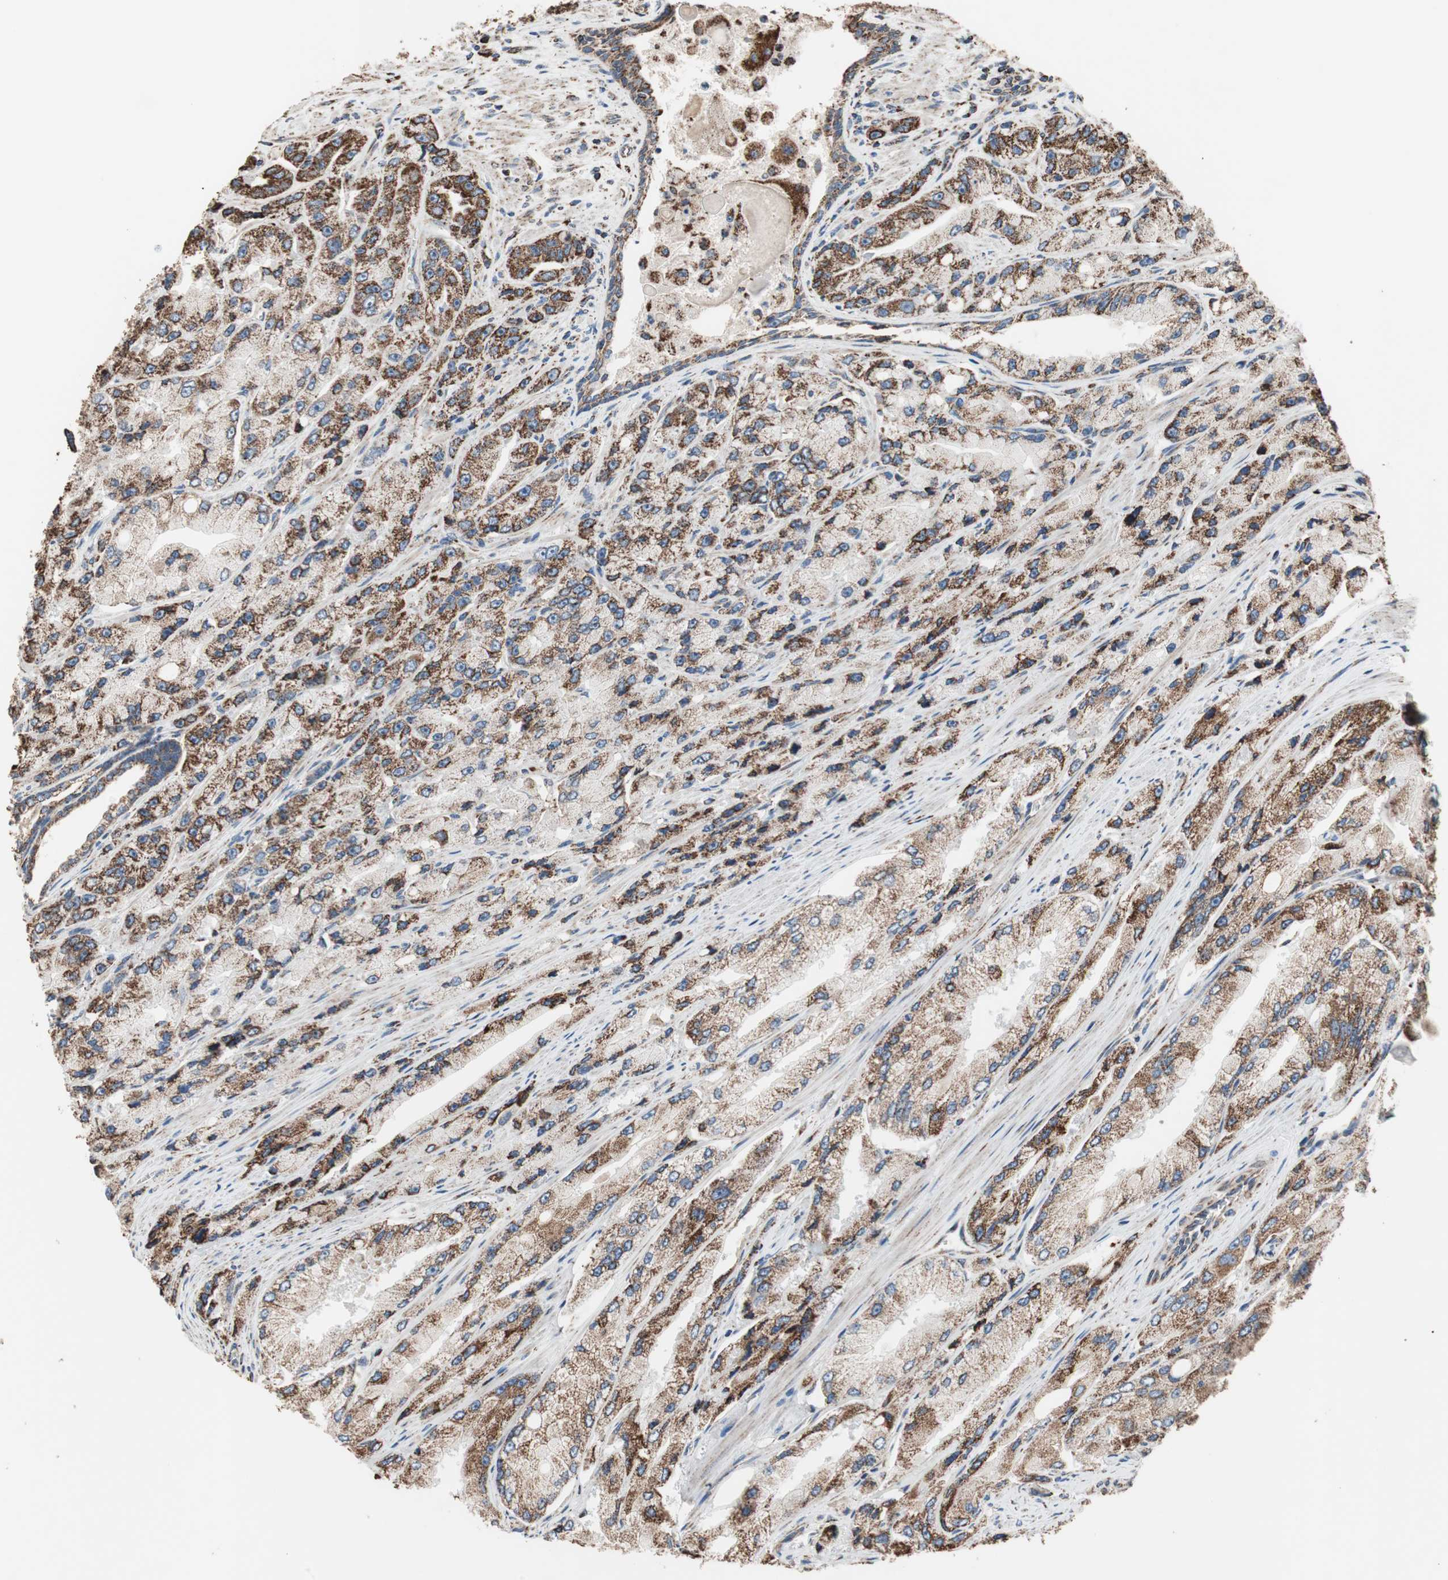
{"staining": {"intensity": "strong", "quantity": ">75%", "location": "cytoplasmic/membranous"}, "tissue": "prostate cancer", "cell_type": "Tumor cells", "image_type": "cancer", "snomed": [{"axis": "morphology", "description": "Adenocarcinoma, High grade"}, {"axis": "topography", "description": "Prostate"}], "caption": "This is a histology image of immunohistochemistry (IHC) staining of prostate cancer (high-grade adenocarcinoma), which shows strong staining in the cytoplasmic/membranous of tumor cells.", "gene": "PCSK4", "patient": {"sex": "male", "age": 58}}